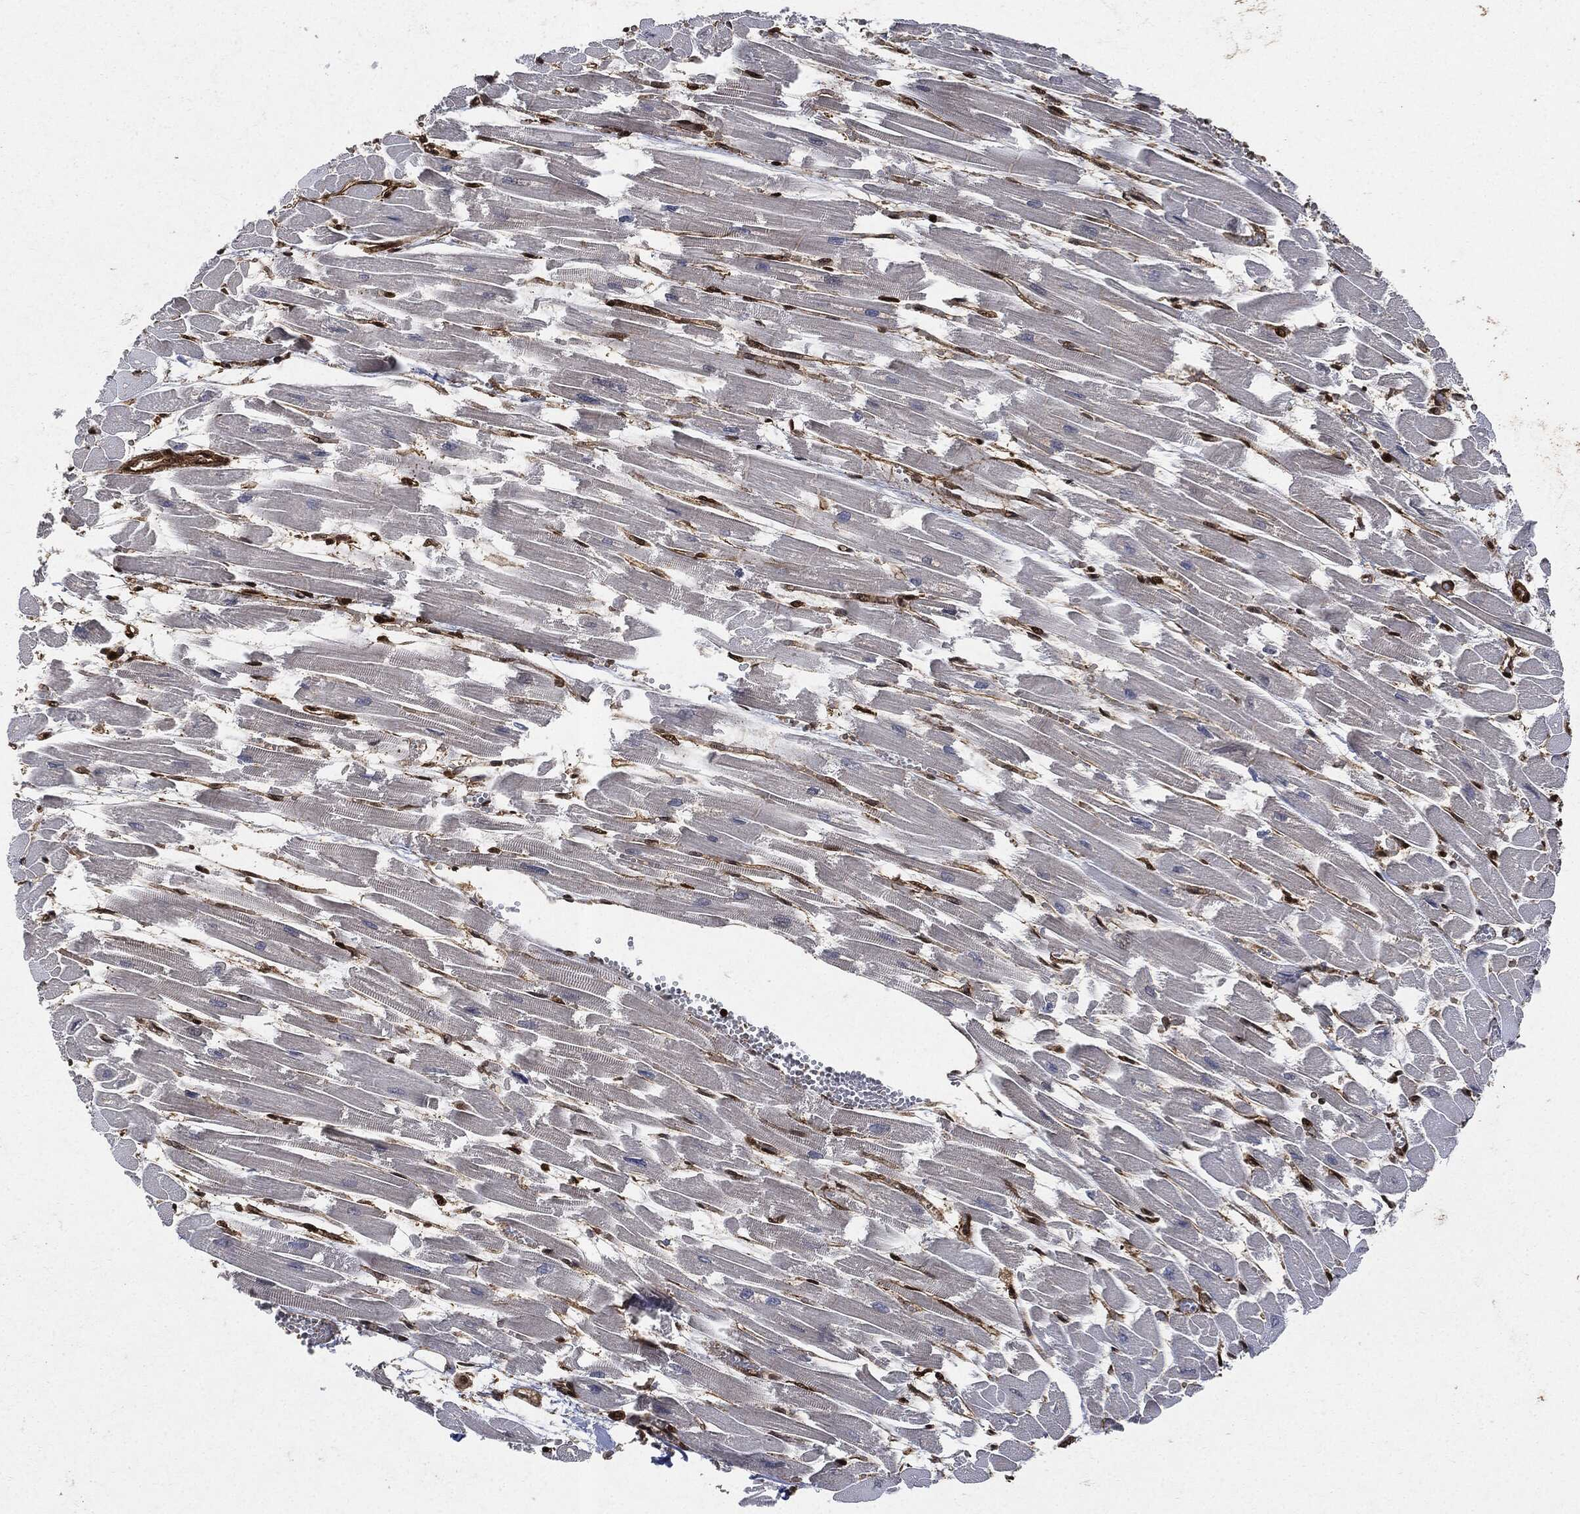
{"staining": {"intensity": "moderate", "quantity": "25%-75%", "location": "cytoplasmic/membranous"}, "tissue": "heart muscle", "cell_type": "Cardiomyocytes", "image_type": "normal", "snomed": [{"axis": "morphology", "description": "Normal tissue, NOS"}, {"axis": "topography", "description": "Heart"}], "caption": "DAB (3,3'-diaminobenzidine) immunohistochemical staining of normal heart muscle displays moderate cytoplasmic/membranous protein expression in about 25%-75% of cardiomyocytes.", "gene": "YWHAB", "patient": {"sex": "female", "age": 52}}